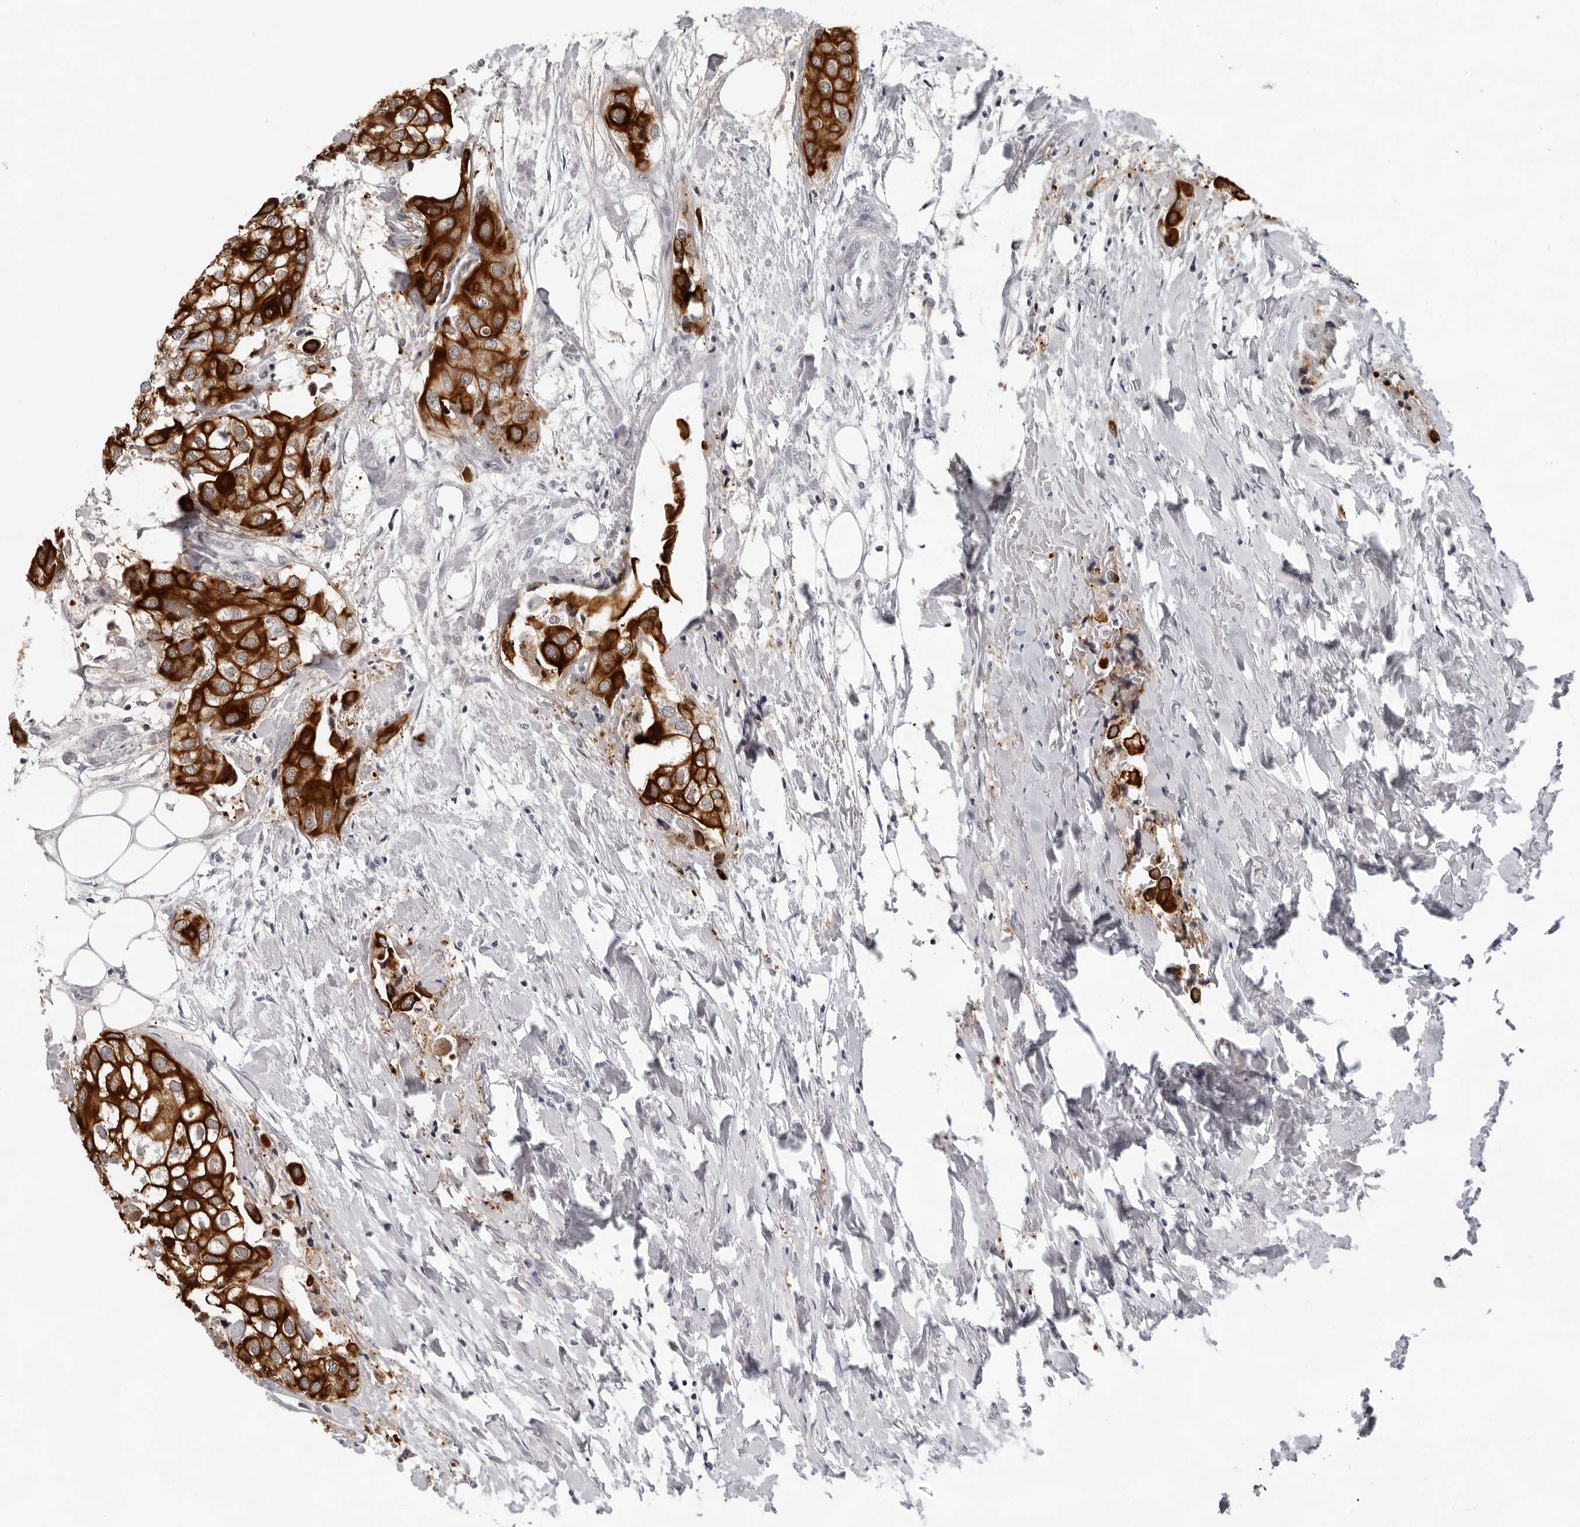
{"staining": {"intensity": "strong", "quantity": ">75%", "location": "cytoplasmic/membranous"}, "tissue": "urothelial cancer", "cell_type": "Tumor cells", "image_type": "cancer", "snomed": [{"axis": "morphology", "description": "Urothelial carcinoma, High grade"}, {"axis": "topography", "description": "Urinary bladder"}], "caption": "Protein staining by IHC demonstrates strong cytoplasmic/membranous staining in approximately >75% of tumor cells in high-grade urothelial carcinoma.", "gene": "CCDC28B", "patient": {"sex": "male", "age": 64}}